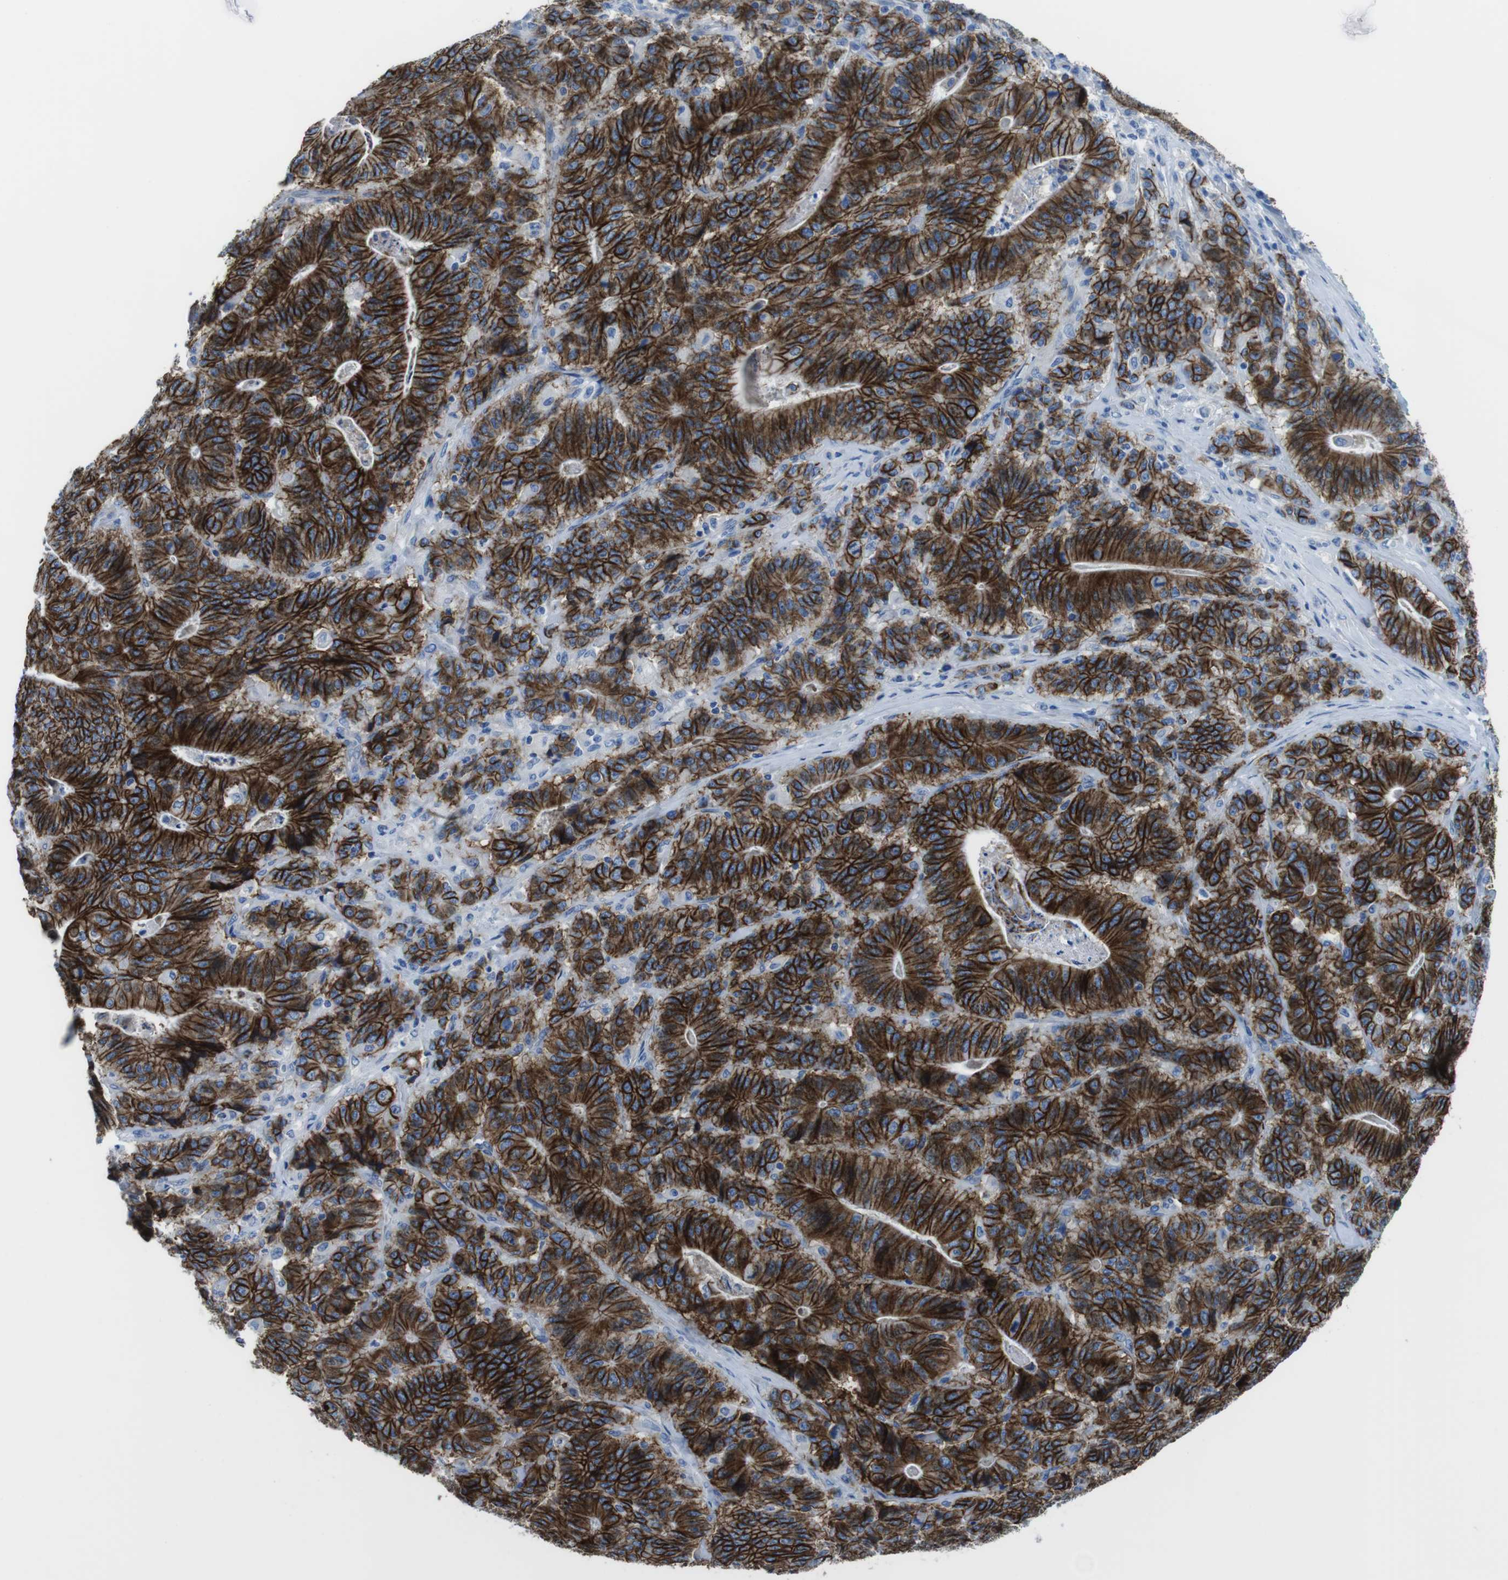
{"staining": {"intensity": "strong", "quantity": ">75%", "location": "cytoplasmic/membranous"}, "tissue": "stomach cancer", "cell_type": "Tumor cells", "image_type": "cancer", "snomed": [{"axis": "morphology", "description": "Adenocarcinoma, NOS"}, {"axis": "topography", "description": "Stomach"}], "caption": "Immunohistochemistry (IHC) of adenocarcinoma (stomach) exhibits high levels of strong cytoplasmic/membranous staining in about >75% of tumor cells. (DAB IHC, brown staining for protein, blue staining for nuclei).", "gene": "CDH8", "patient": {"sex": "female", "age": 73}}